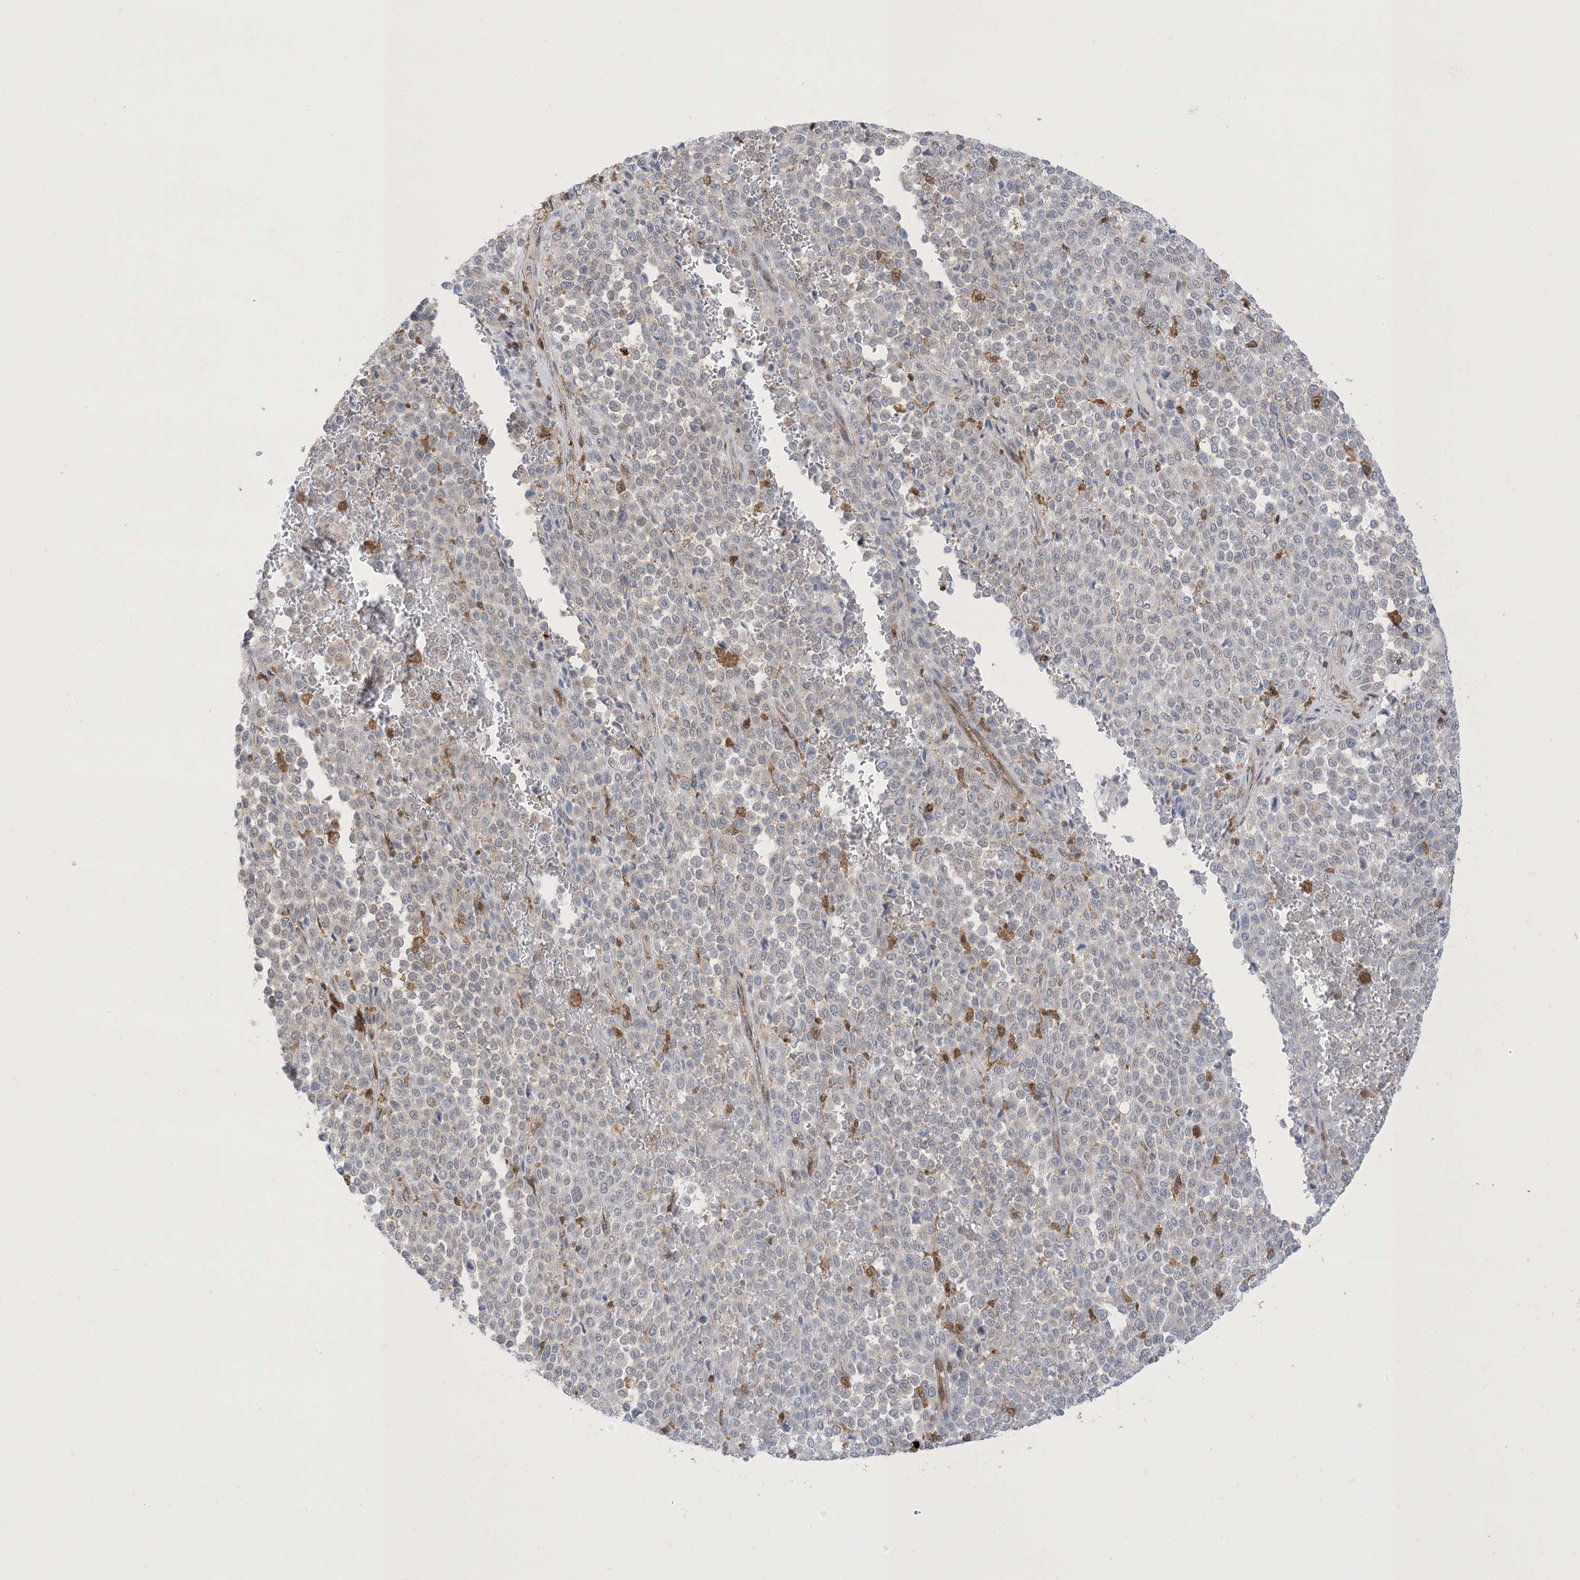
{"staining": {"intensity": "negative", "quantity": "none", "location": "none"}, "tissue": "melanoma", "cell_type": "Tumor cells", "image_type": "cancer", "snomed": [{"axis": "morphology", "description": "Malignant melanoma, Metastatic site"}, {"axis": "topography", "description": "Pancreas"}], "caption": "Malignant melanoma (metastatic site) stained for a protein using immunohistochemistry (IHC) demonstrates no expression tumor cells.", "gene": "PTPA", "patient": {"sex": "female", "age": 30}}